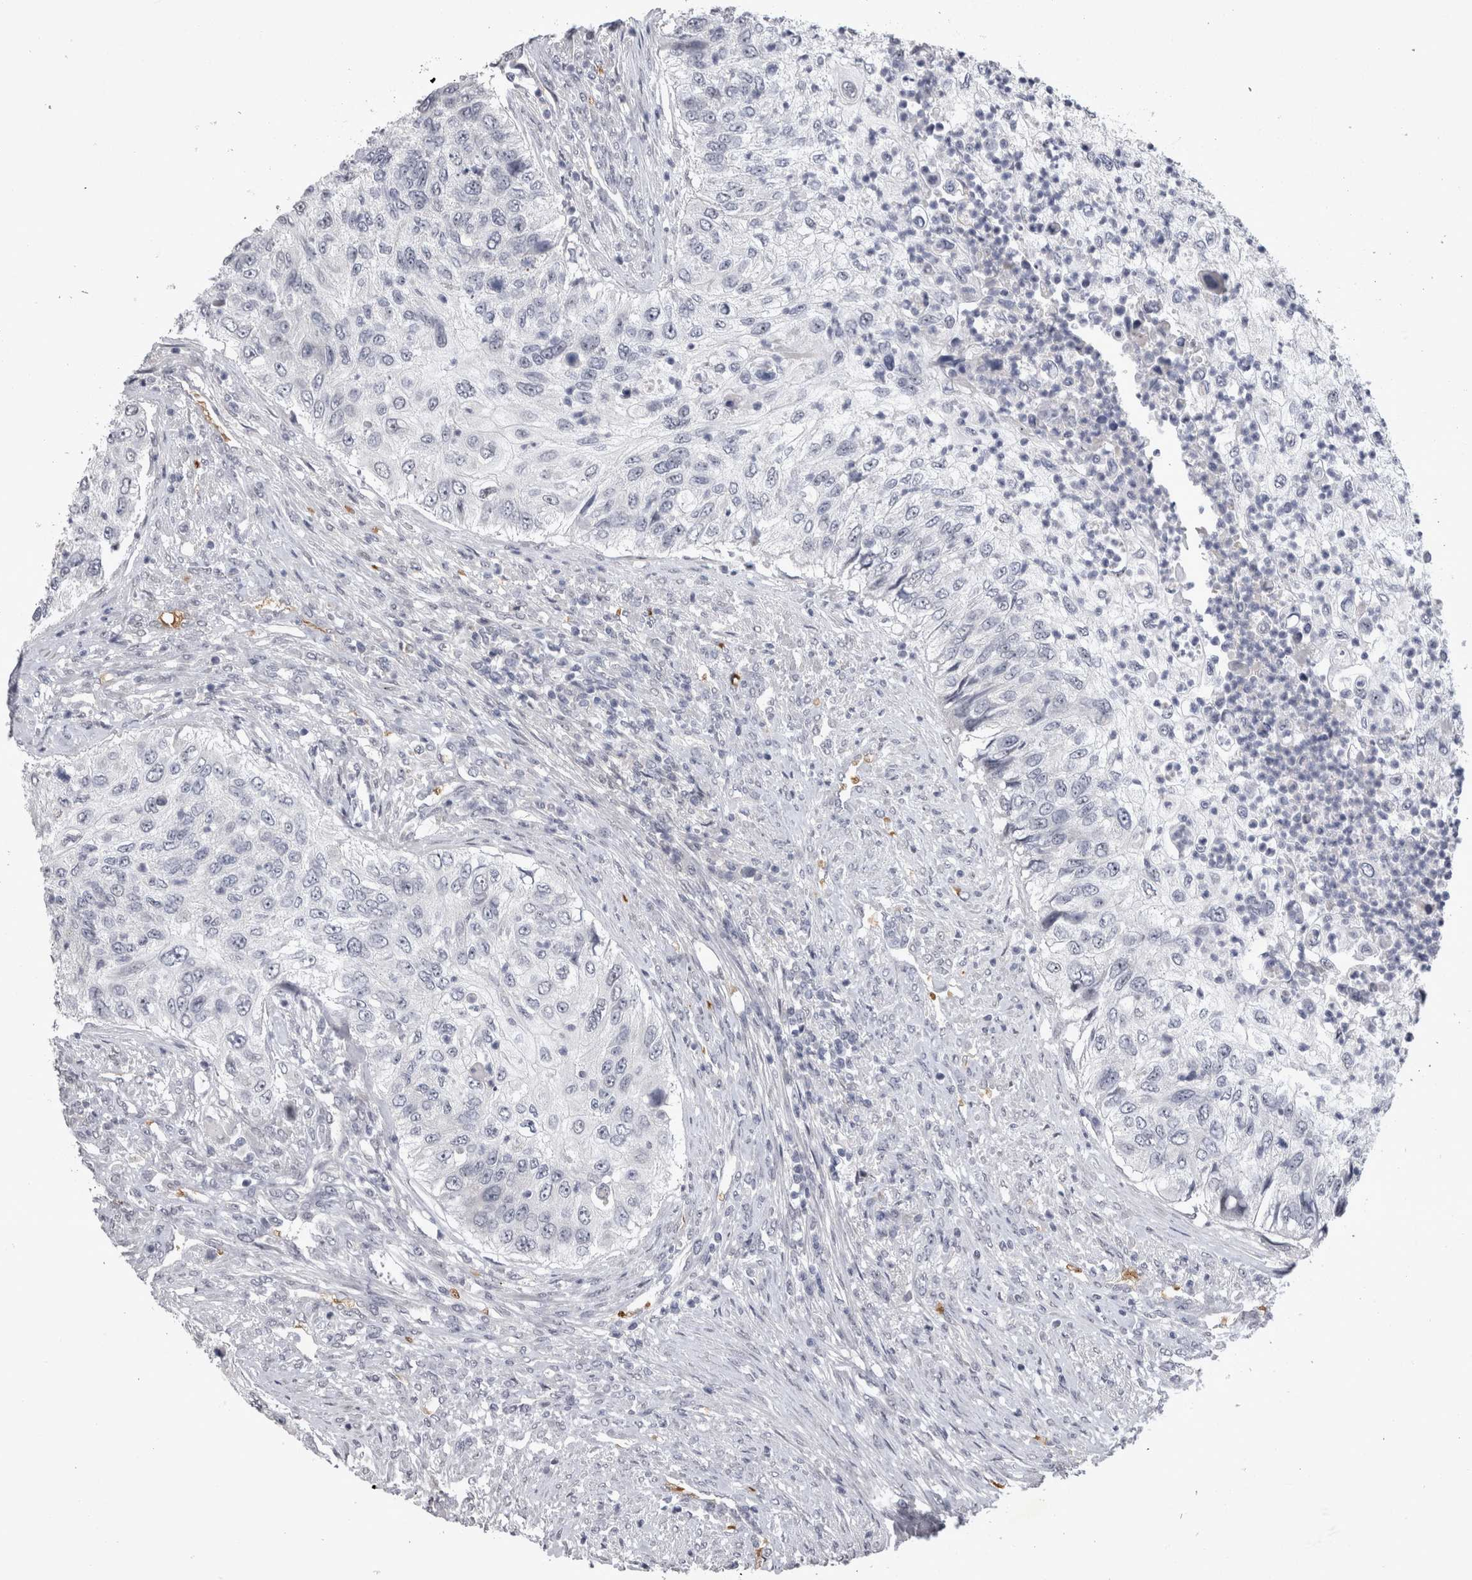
{"staining": {"intensity": "negative", "quantity": "none", "location": "none"}, "tissue": "urothelial cancer", "cell_type": "Tumor cells", "image_type": "cancer", "snomed": [{"axis": "morphology", "description": "Urothelial carcinoma, High grade"}, {"axis": "topography", "description": "Urinary bladder"}], "caption": "Tumor cells are negative for brown protein staining in high-grade urothelial carcinoma.", "gene": "IFI44", "patient": {"sex": "female", "age": 60}}